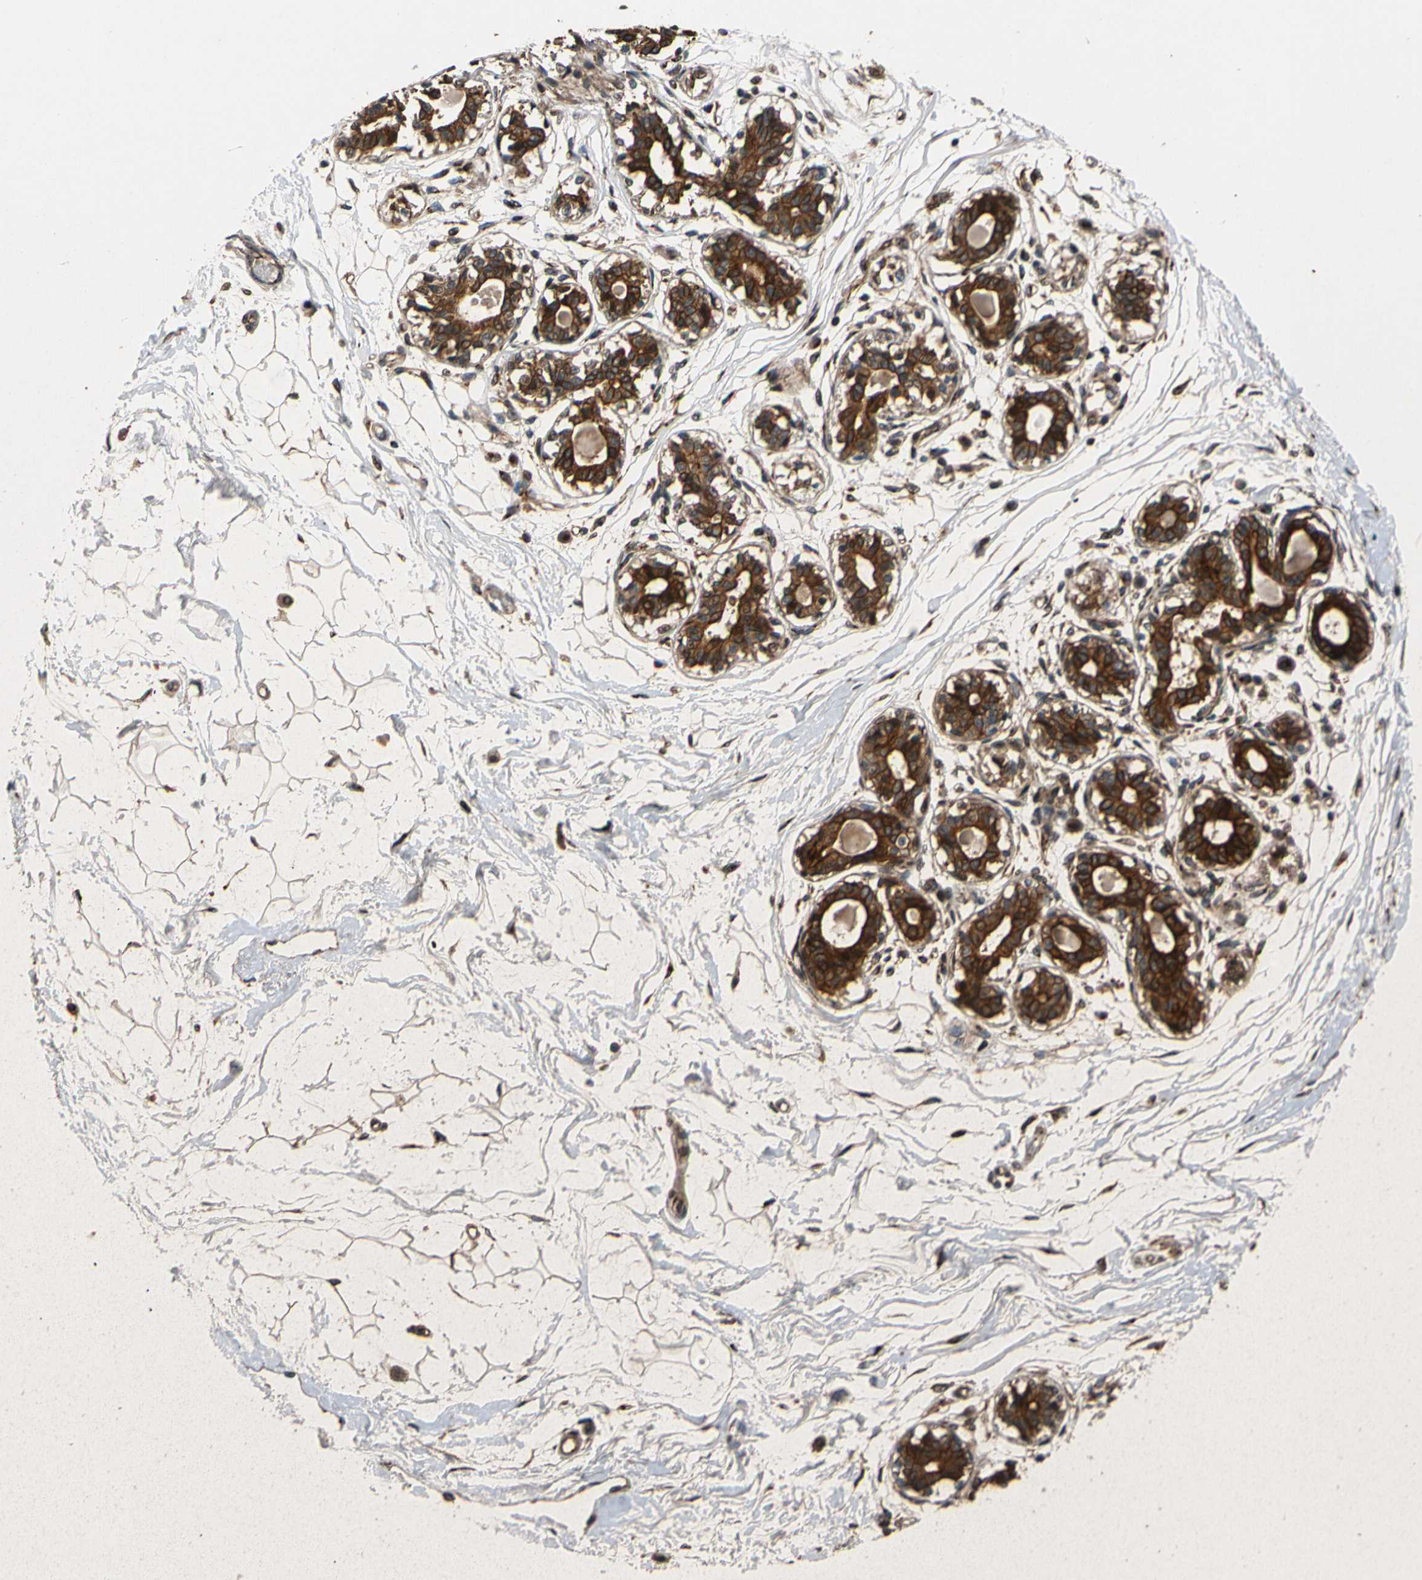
{"staining": {"intensity": "moderate", "quantity": ">75%", "location": "cytoplasmic/membranous"}, "tissue": "breast", "cell_type": "Adipocytes", "image_type": "normal", "snomed": [{"axis": "morphology", "description": "Normal tissue, NOS"}, {"axis": "topography", "description": "Breast"}], "caption": "Protein expression analysis of normal breast exhibits moderate cytoplasmic/membranous positivity in about >75% of adipocytes.", "gene": "AKAP9", "patient": {"sex": "female", "age": 45}}